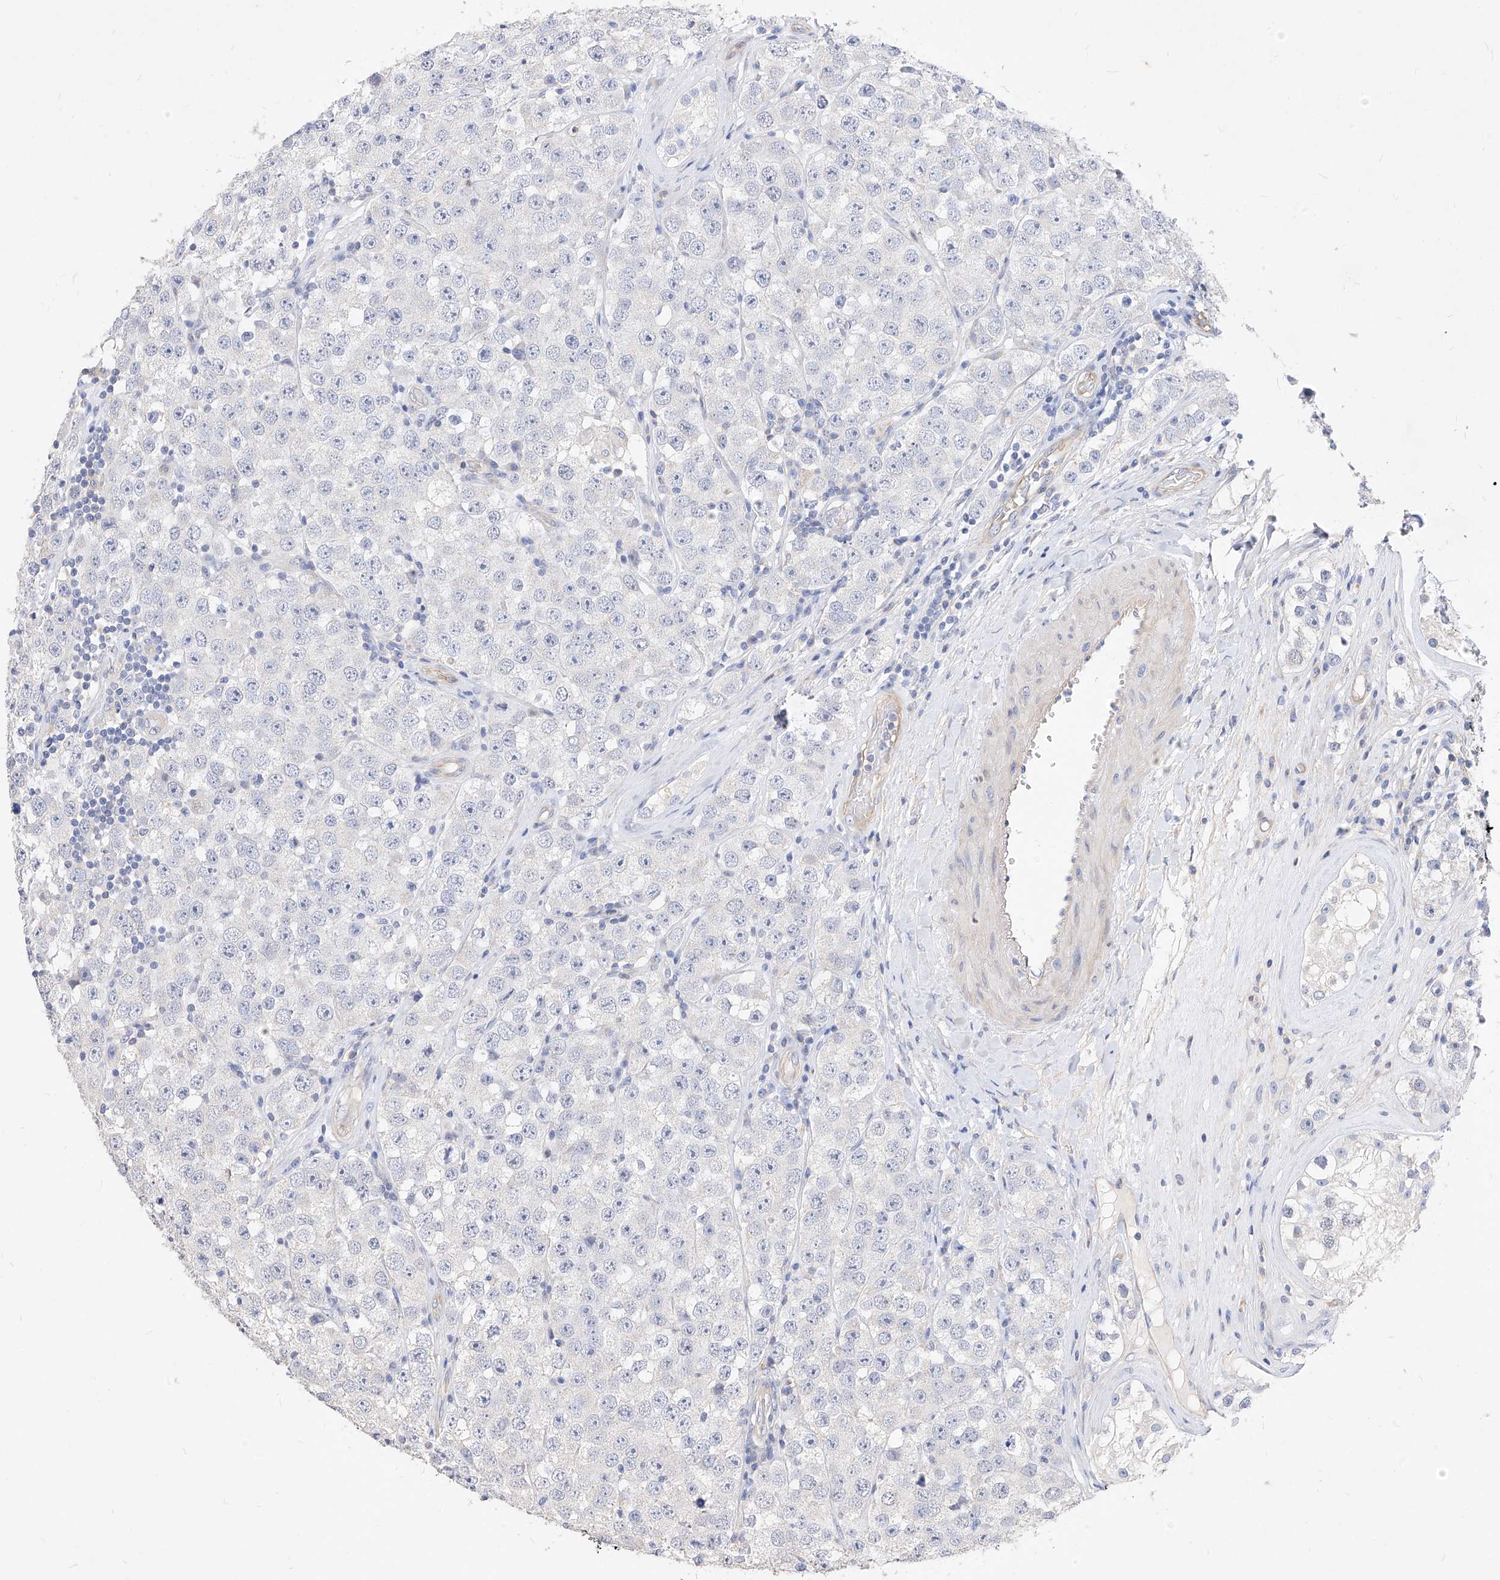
{"staining": {"intensity": "negative", "quantity": "none", "location": "none"}, "tissue": "testis cancer", "cell_type": "Tumor cells", "image_type": "cancer", "snomed": [{"axis": "morphology", "description": "Seminoma, NOS"}, {"axis": "topography", "description": "Testis"}], "caption": "Histopathology image shows no protein positivity in tumor cells of seminoma (testis) tissue. The staining was performed using DAB (3,3'-diaminobenzidine) to visualize the protein expression in brown, while the nuclei were stained in blue with hematoxylin (Magnification: 20x).", "gene": "SCGB2A1", "patient": {"sex": "male", "age": 28}}